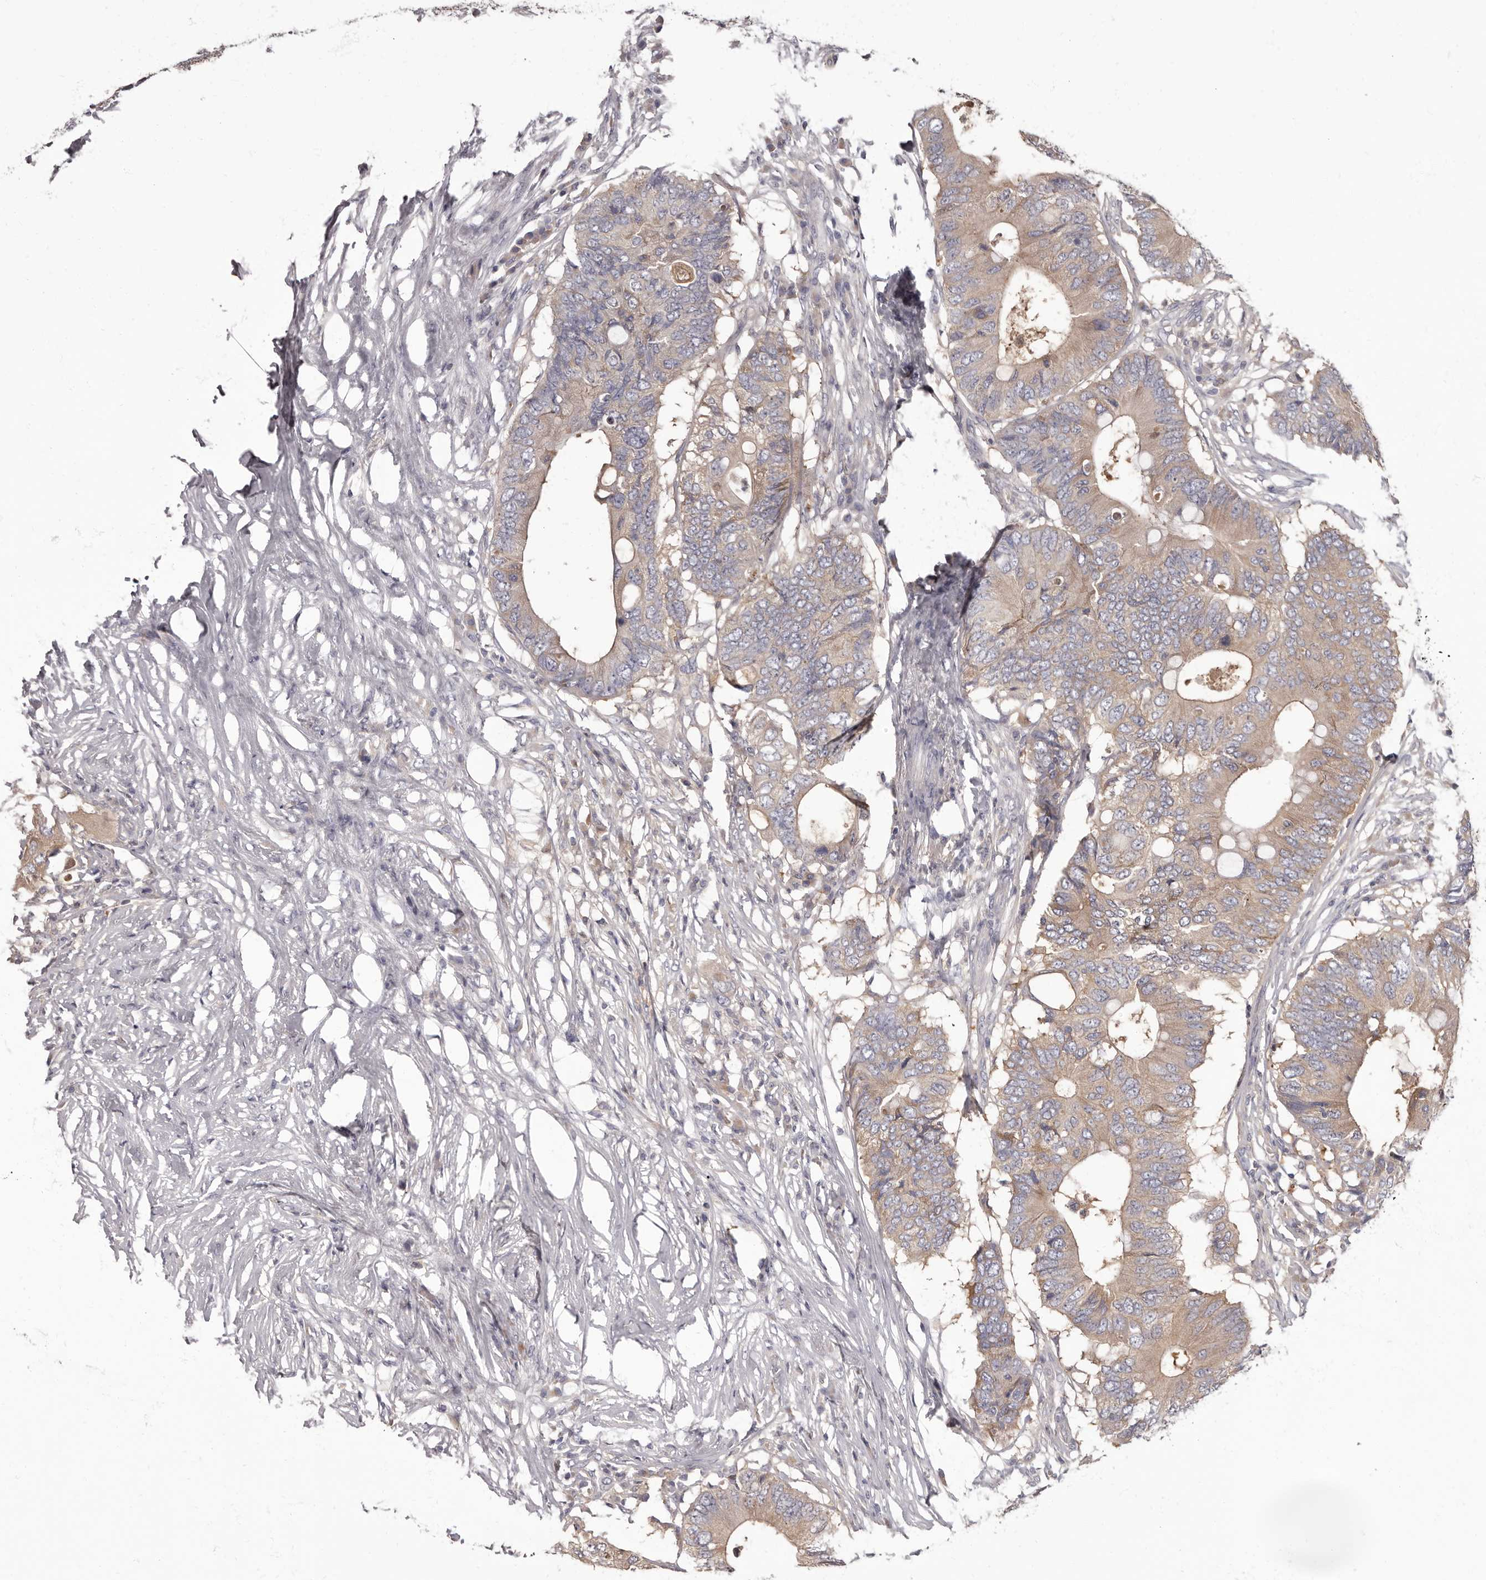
{"staining": {"intensity": "weak", "quantity": "25%-75%", "location": "cytoplasmic/membranous"}, "tissue": "colorectal cancer", "cell_type": "Tumor cells", "image_type": "cancer", "snomed": [{"axis": "morphology", "description": "Adenocarcinoma, NOS"}, {"axis": "topography", "description": "Colon"}], "caption": "Immunohistochemical staining of human colorectal adenocarcinoma exhibits low levels of weak cytoplasmic/membranous positivity in approximately 25%-75% of tumor cells. (DAB IHC, brown staining for protein, blue staining for nuclei).", "gene": "APEH", "patient": {"sex": "male", "age": 71}}